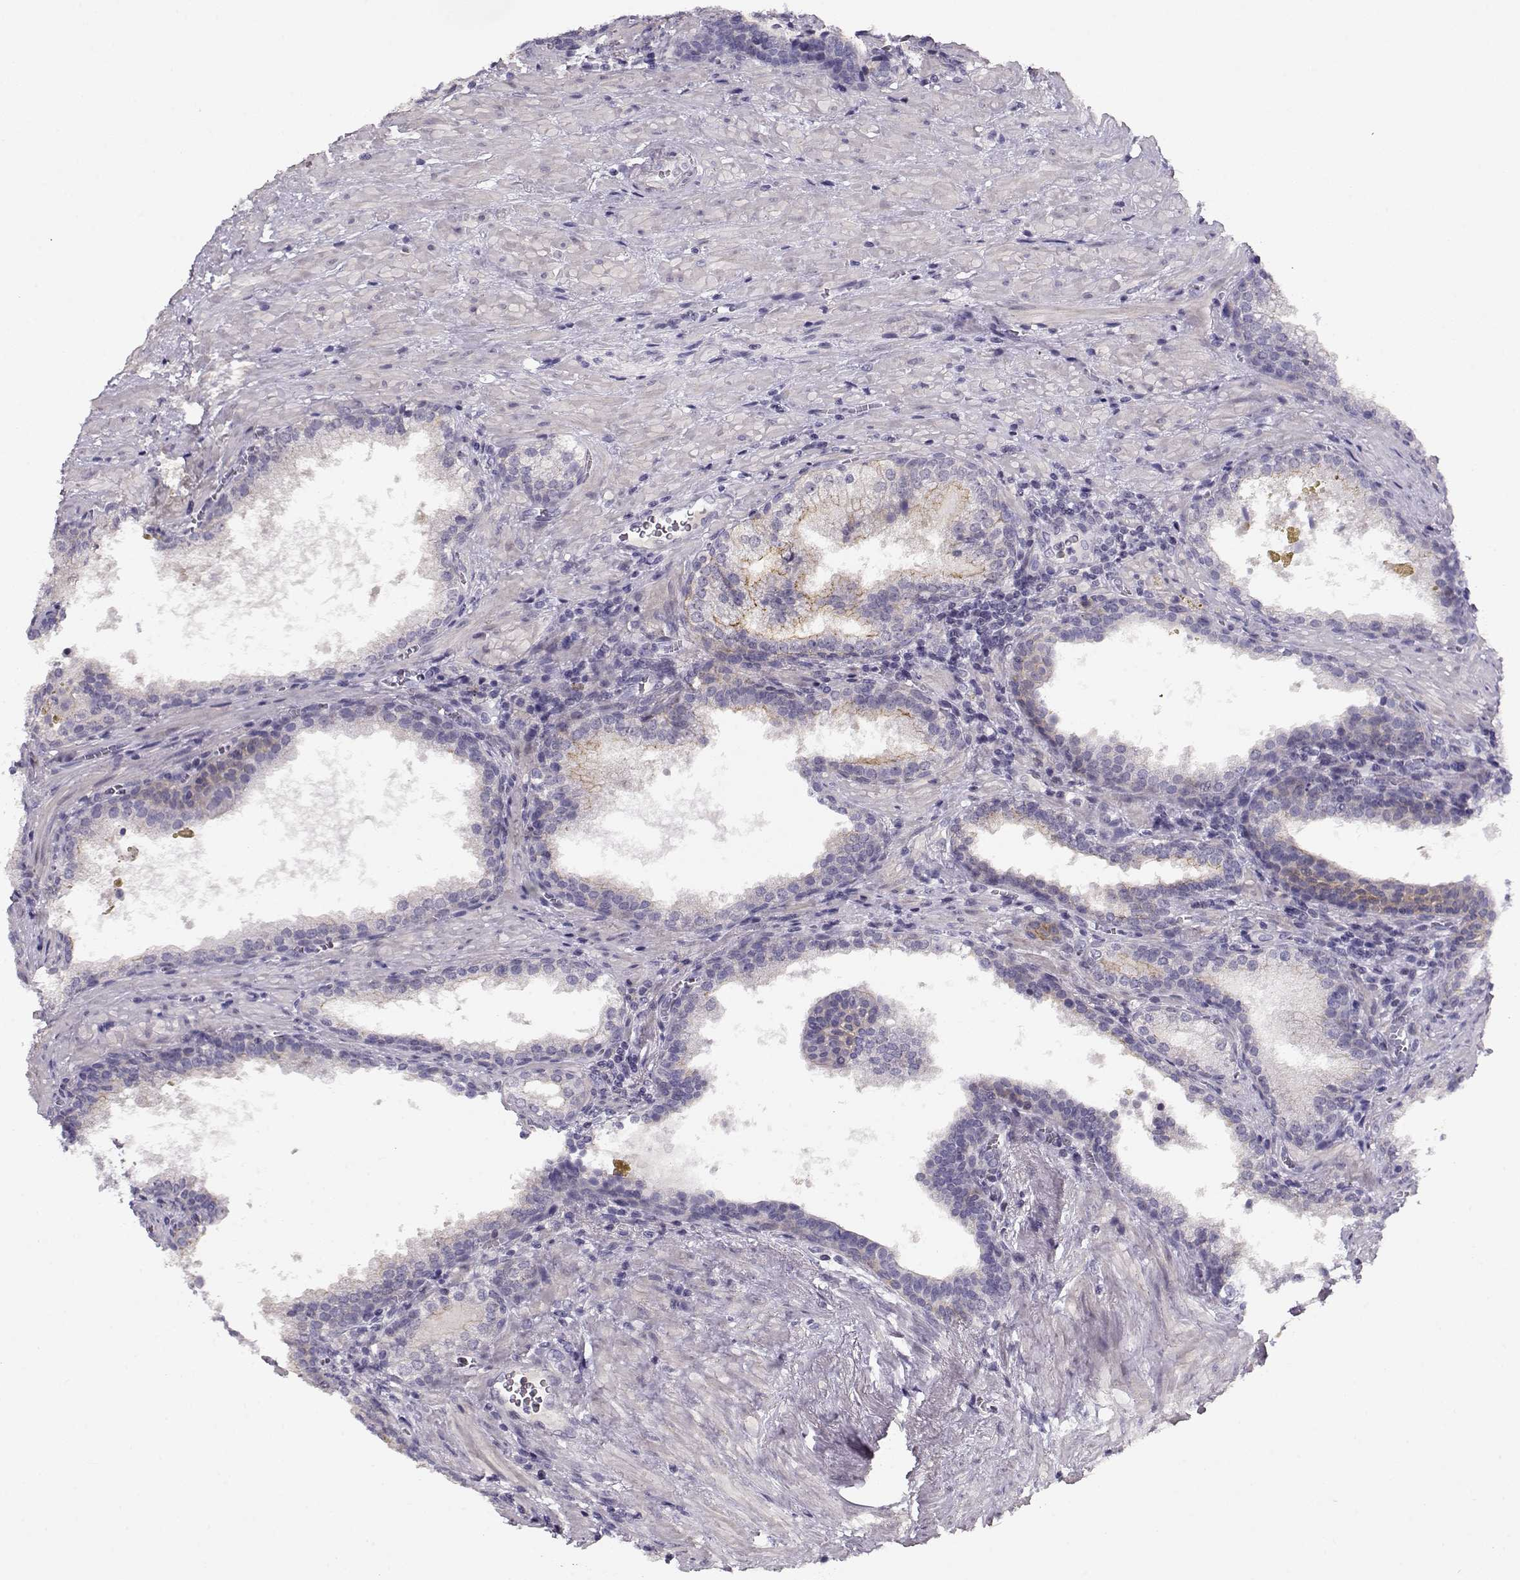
{"staining": {"intensity": "negative", "quantity": "none", "location": "none"}, "tissue": "prostate cancer", "cell_type": "Tumor cells", "image_type": "cancer", "snomed": [{"axis": "morphology", "description": "Adenocarcinoma, NOS"}, {"axis": "topography", "description": "Prostate and seminal vesicle, NOS"}], "caption": "A micrograph of prostate cancer (adenocarcinoma) stained for a protein reveals no brown staining in tumor cells.", "gene": "CRX", "patient": {"sex": "male", "age": 63}}